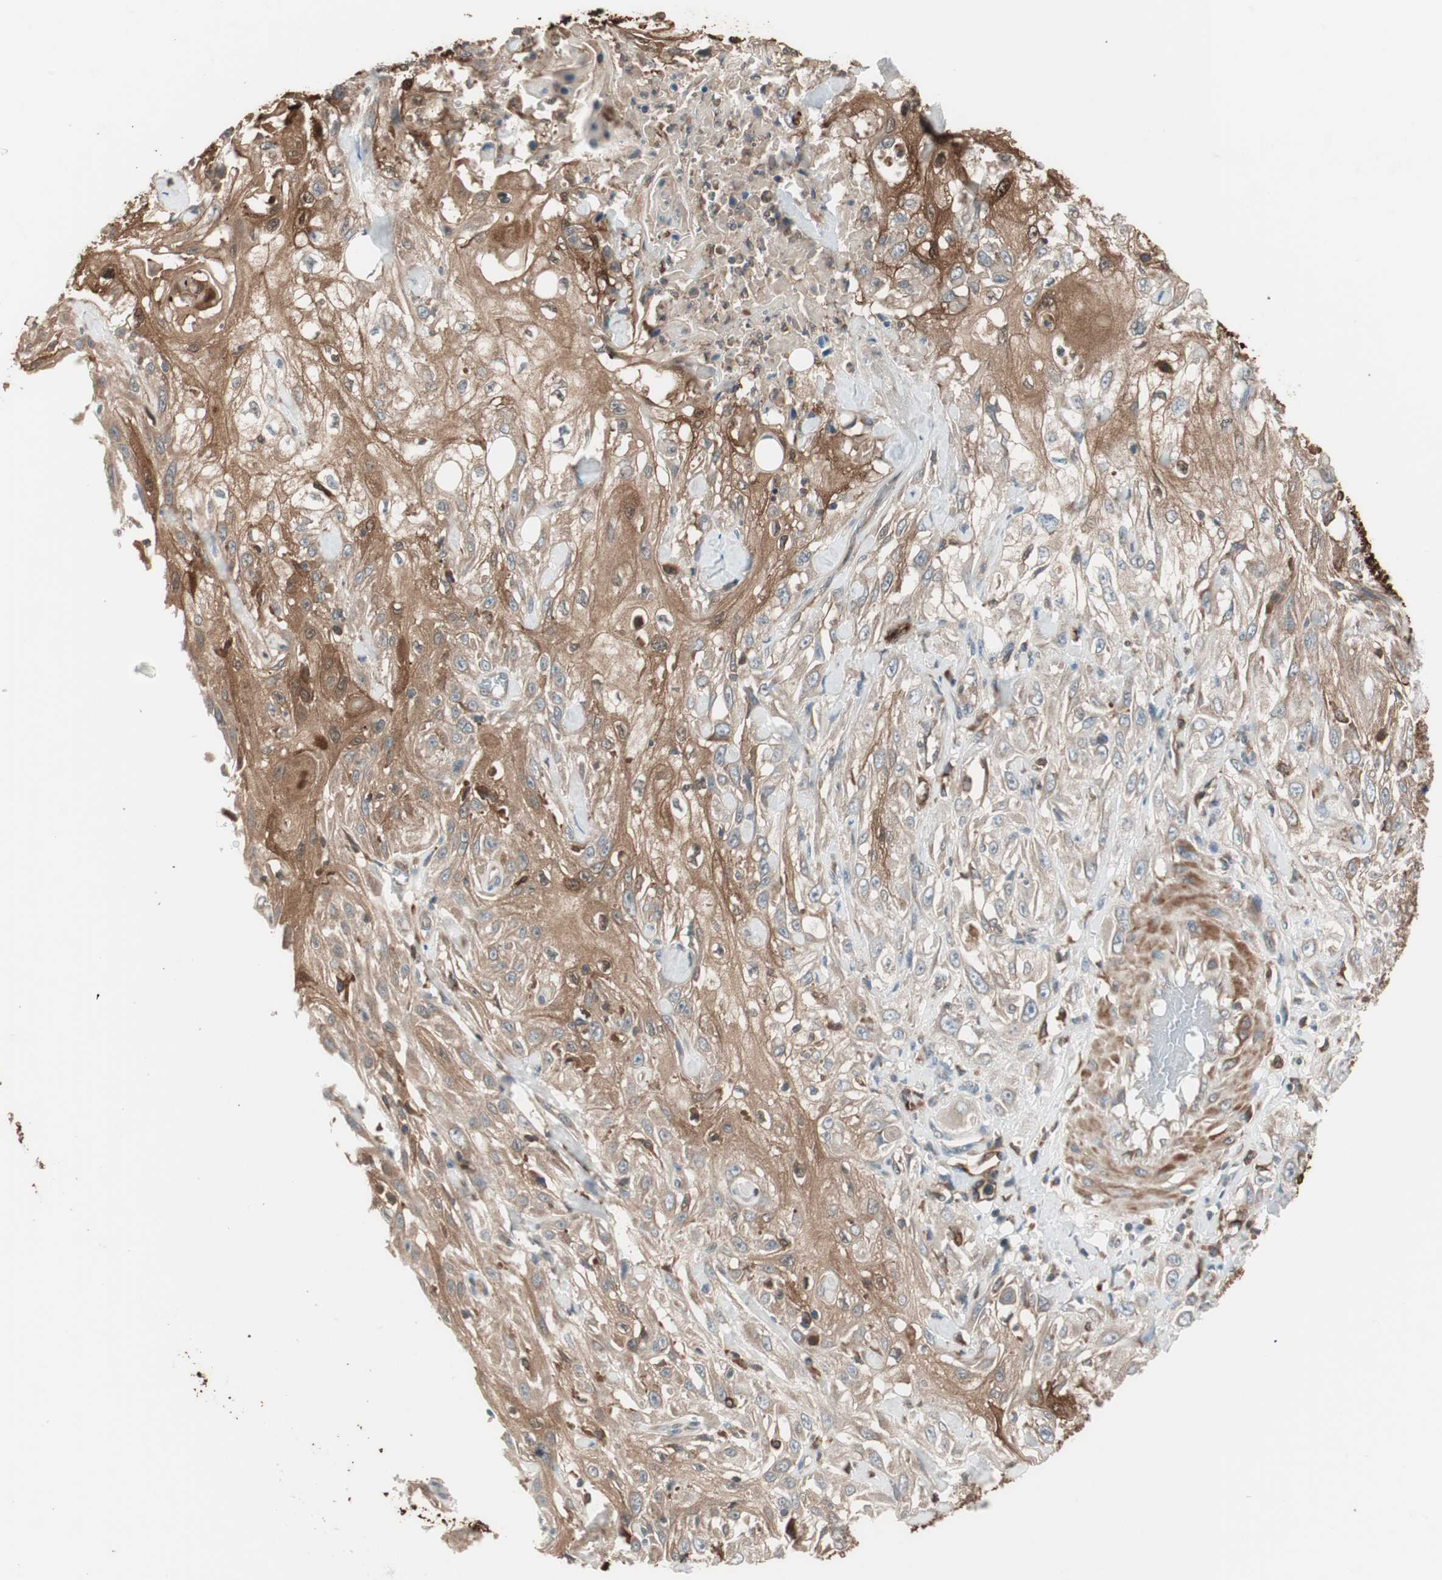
{"staining": {"intensity": "moderate", "quantity": ">75%", "location": "cytoplasmic/membranous"}, "tissue": "skin cancer", "cell_type": "Tumor cells", "image_type": "cancer", "snomed": [{"axis": "morphology", "description": "Squamous cell carcinoma, NOS"}, {"axis": "morphology", "description": "Squamous cell carcinoma, metastatic, NOS"}, {"axis": "topography", "description": "Skin"}, {"axis": "topography", "description": "Lymph node"}], "caption": "A brown stain highlights moderate cytoplasmic/membranous positivity of a protein in human skin cancer tumor cells.", "gene": "STAB1", "patient": {"sex": "male", "age": 75}}